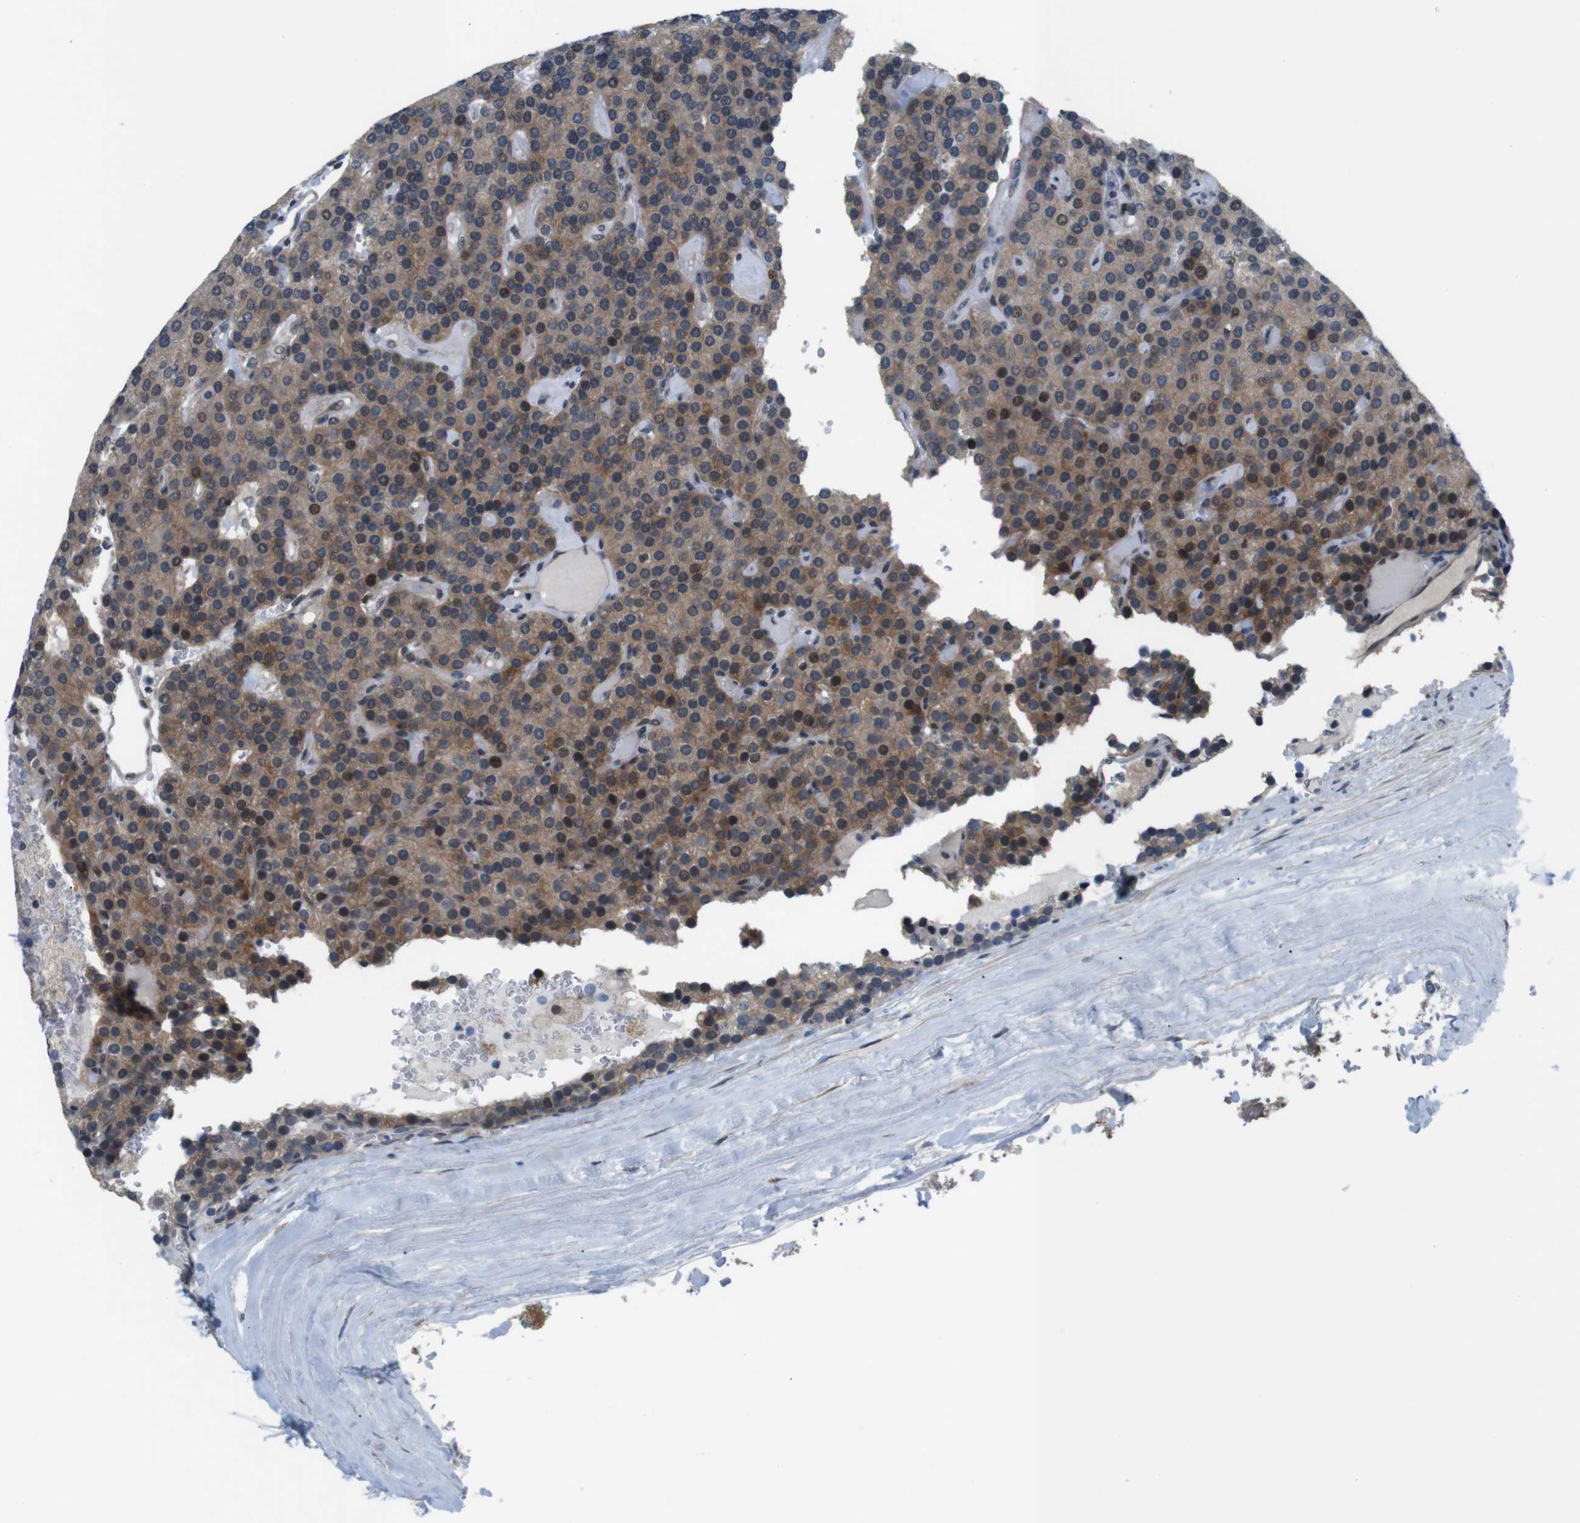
{"staining": {"intensity": "moderate", "quantity": ">75%", "location": "cytoplasmic/membranous,nuclear"}, "tissue": "parathyroid gland", "cell_type": "Glandular cells", "image_type": "normal", "snomed": [{"axis": "morphology", "description": "Normal tissue, NOS"}, {"axis": "morphology", "description": "Adenoma, NOS"}, {"axis": "topography", "description": "Parathyroid gland"}], "caption": "Parathyroid gland was stained to show a protein in brown. There is medium levels of moderate cytoplasmic/membranous,nuclear positivity in approximately >75% of glandular cells. (Brightfield microscopy of DAB IHC at high magnification).", "gene": "SMCO2", "patient": {"sex": "female", "age": 86}}